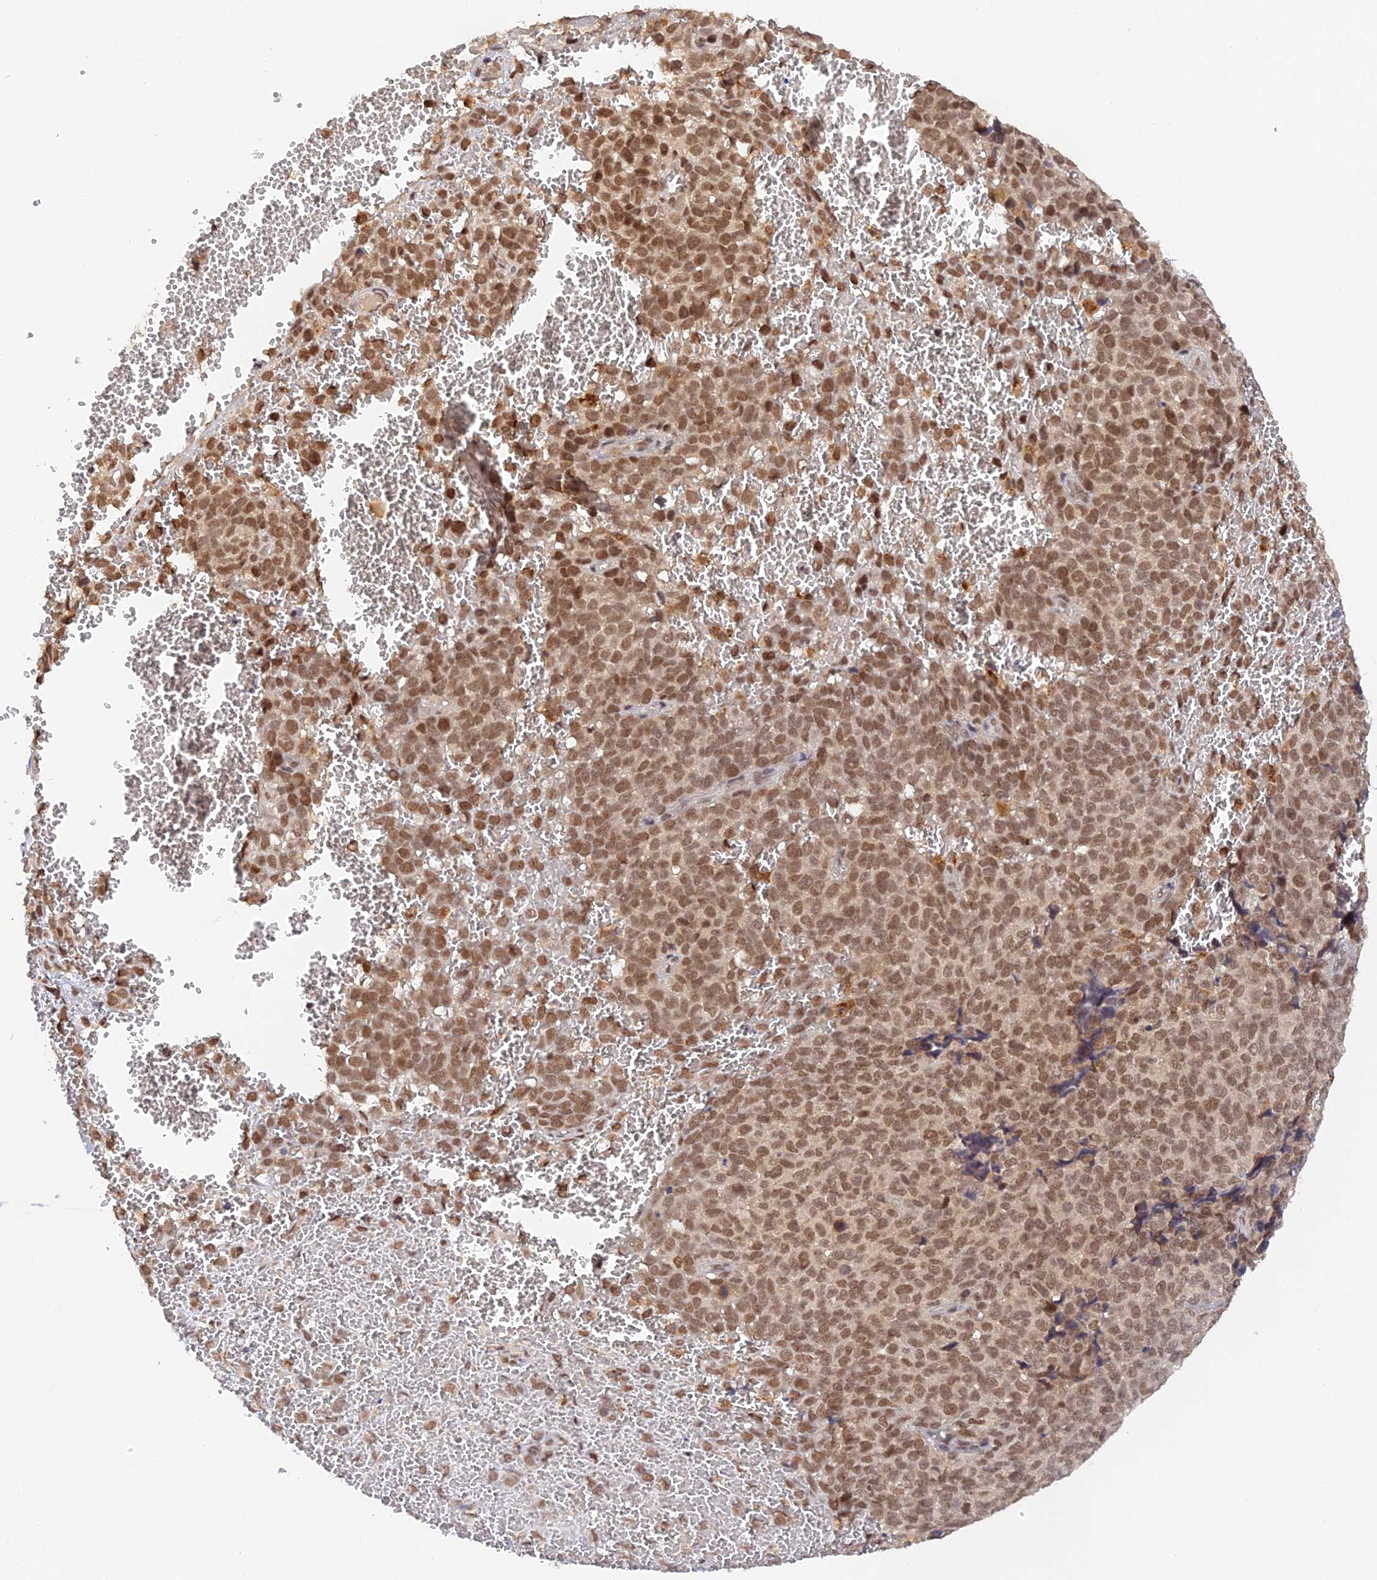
{"staining": {"intensity": "moderate", "quantity": ">75%", "location": "nuclear"}, "tissue": "melanoma", "cell_type": "Tumor cells", "image_type": "cancer", "snomed": [{"axis": "morphology", "description": "Malignant melanoma, NOS"}, {"axis": "topography", "description": "Nose, NOS"}], "caption": "Protein expression analysis of human malignant melanoma reveals moderate nuclear expression in approximately >75% of tumor cells.", "gene": "ZNF436", "patient": {"sex": "female", "age": 48}}